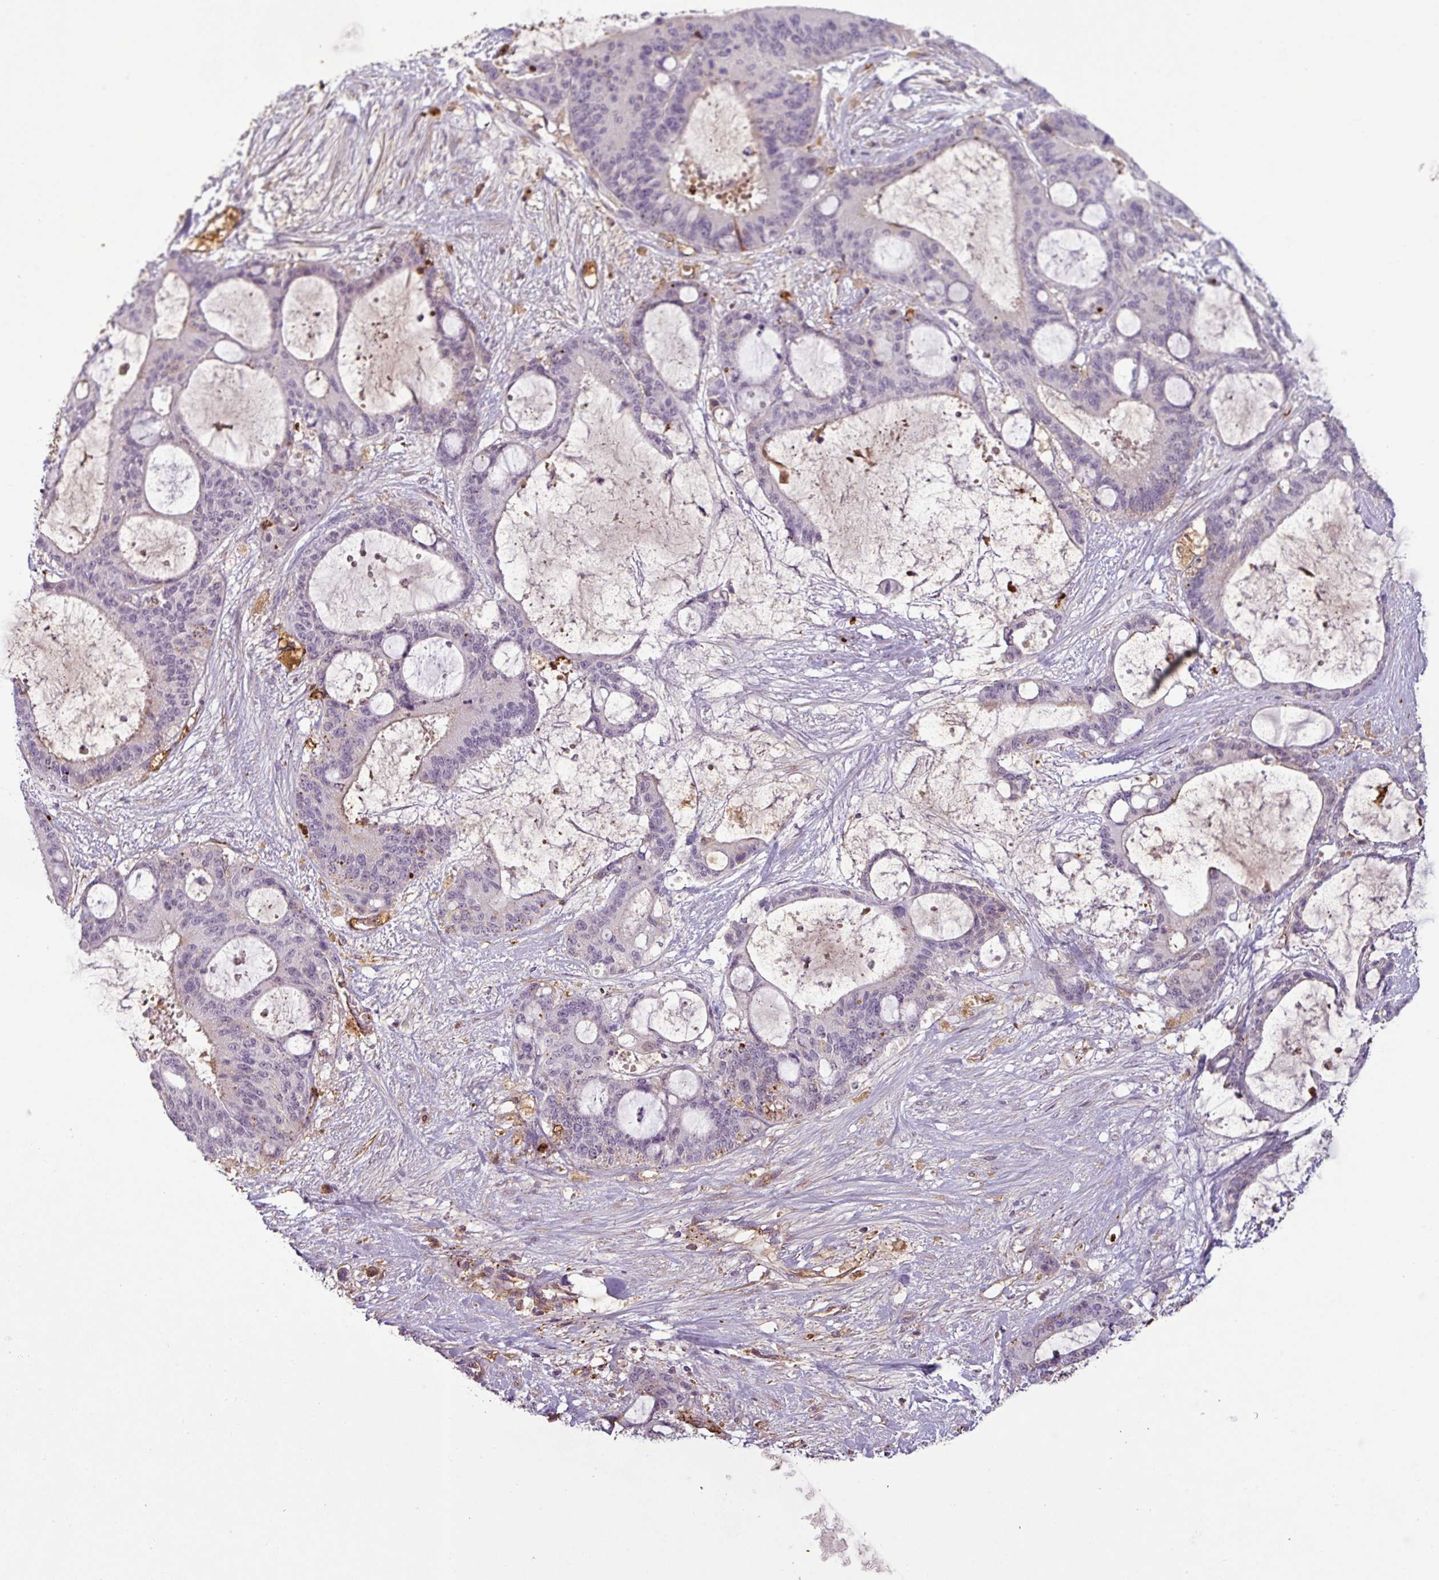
{"staining": {"intensity": "negative", "quantity": "none", "location": "none"}, "tissue": "liver cancer", "cell_type": "Tumor cells", "image_type": "cancer", "snomed": [{"axis": "morphology", "description": "Normal tissue, NOS"}, {"axis": "morphology", "description": "Cholangiocarcinoma"}, {"axis": "topography", "description": "Liver"}, {"axis": "topography", "description": "Peripheral nerve tissue"}], "caption": "Immunohistochemistry (IHC) of human liver cholangiocarcinoma reveals no positivity in tumor cells.", "gene": "APOC1", "patient": {"sex": "female", "age": 73}}